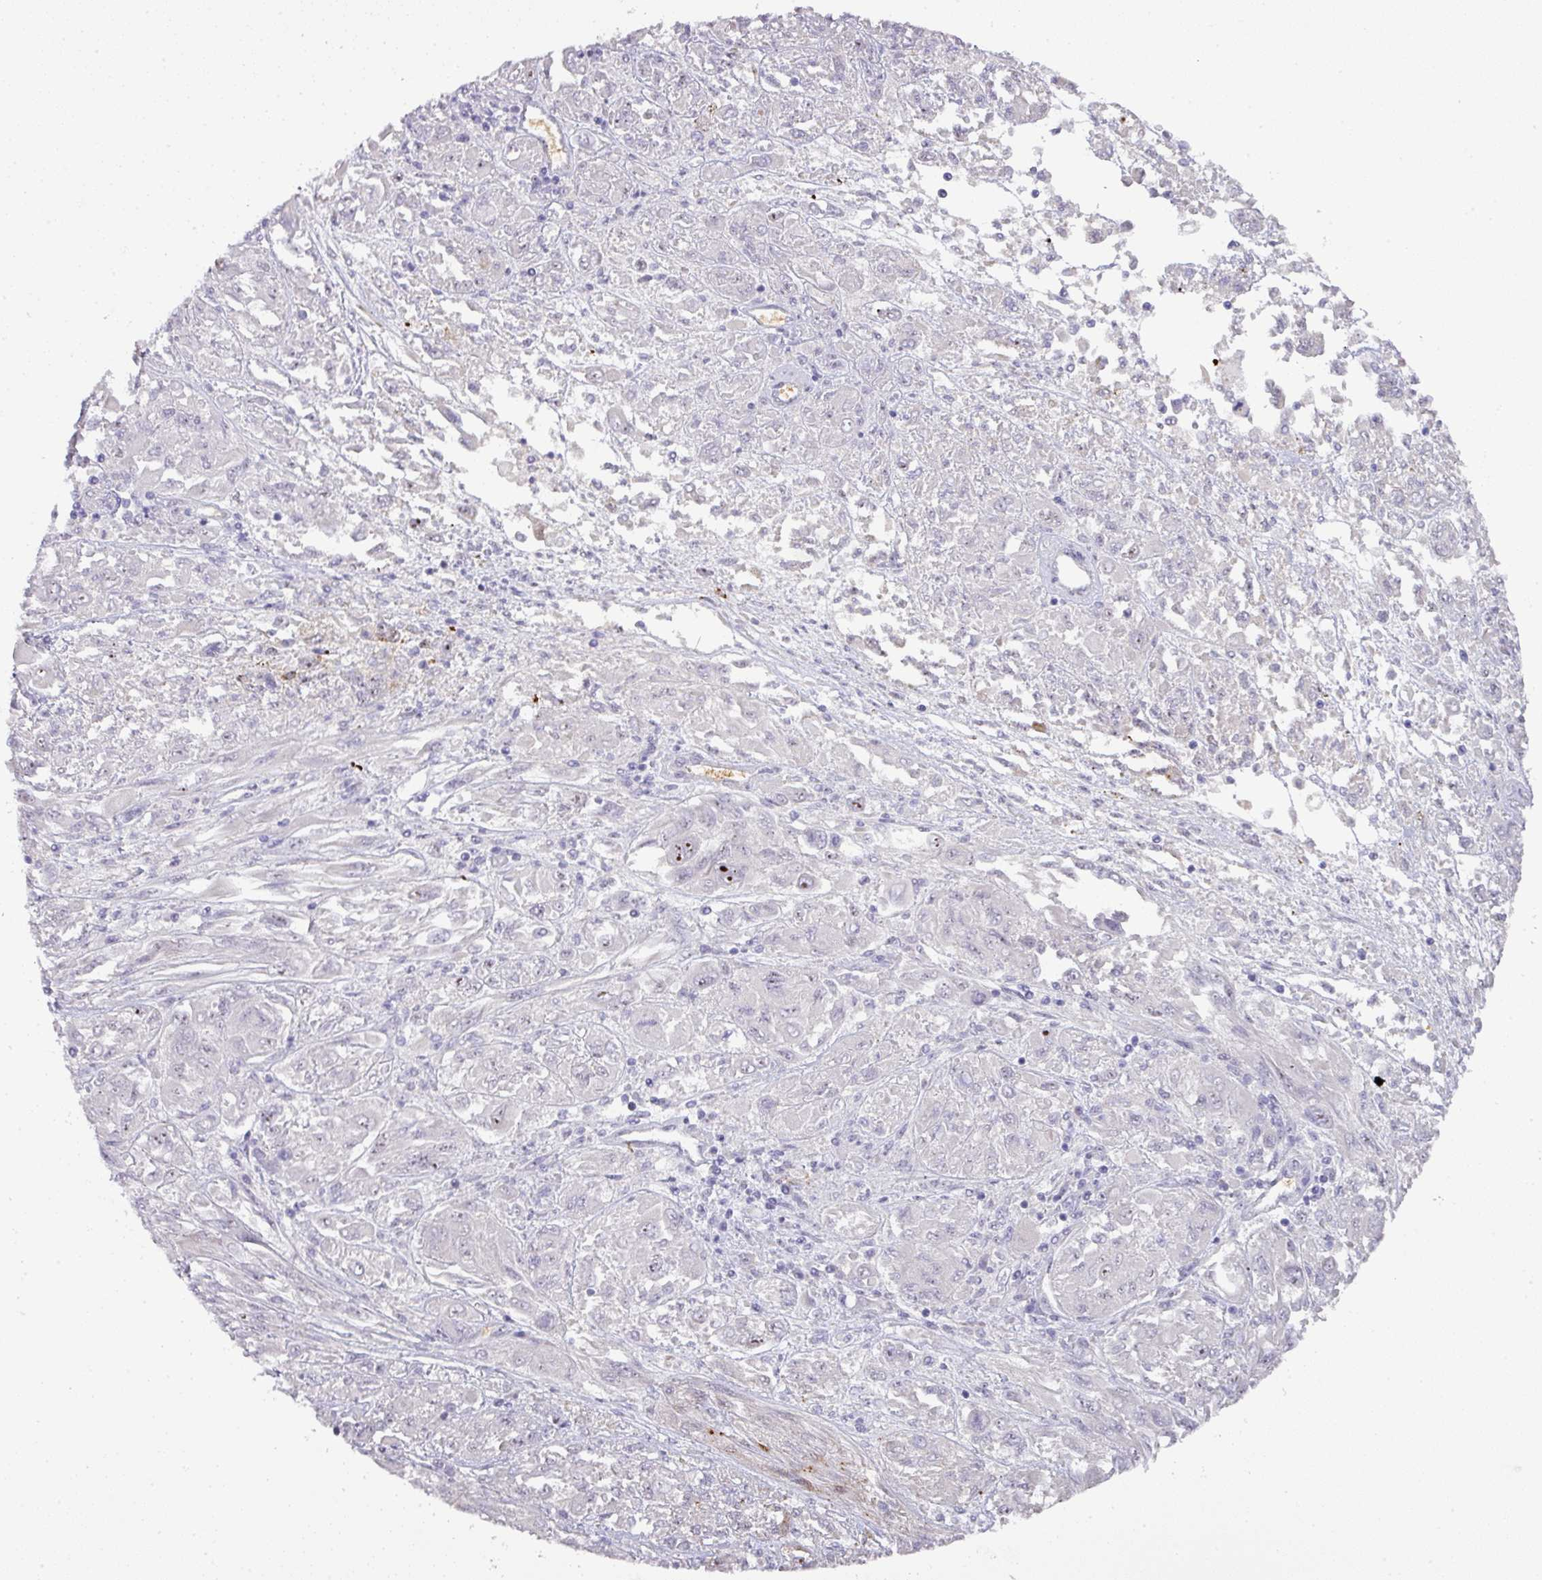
{"staining": {"intensity": "negative", "quantity": "none", "location": "none"}, "tissue": "melanoma", "cell_type": "Tumor cells", "image_type": "cancer", "snomed": [{"axis": "morphology", "description": "Malignant melanoma, NOS"}, {"axis": "topography", "description": "Skin"}], "caption": "Malignant melanoma stained for a protein using immunohistochemistry exhibits no staining tumor cells.", "gene": "ATP6V1F", "patient": {"sex": "female", "age": 91}}